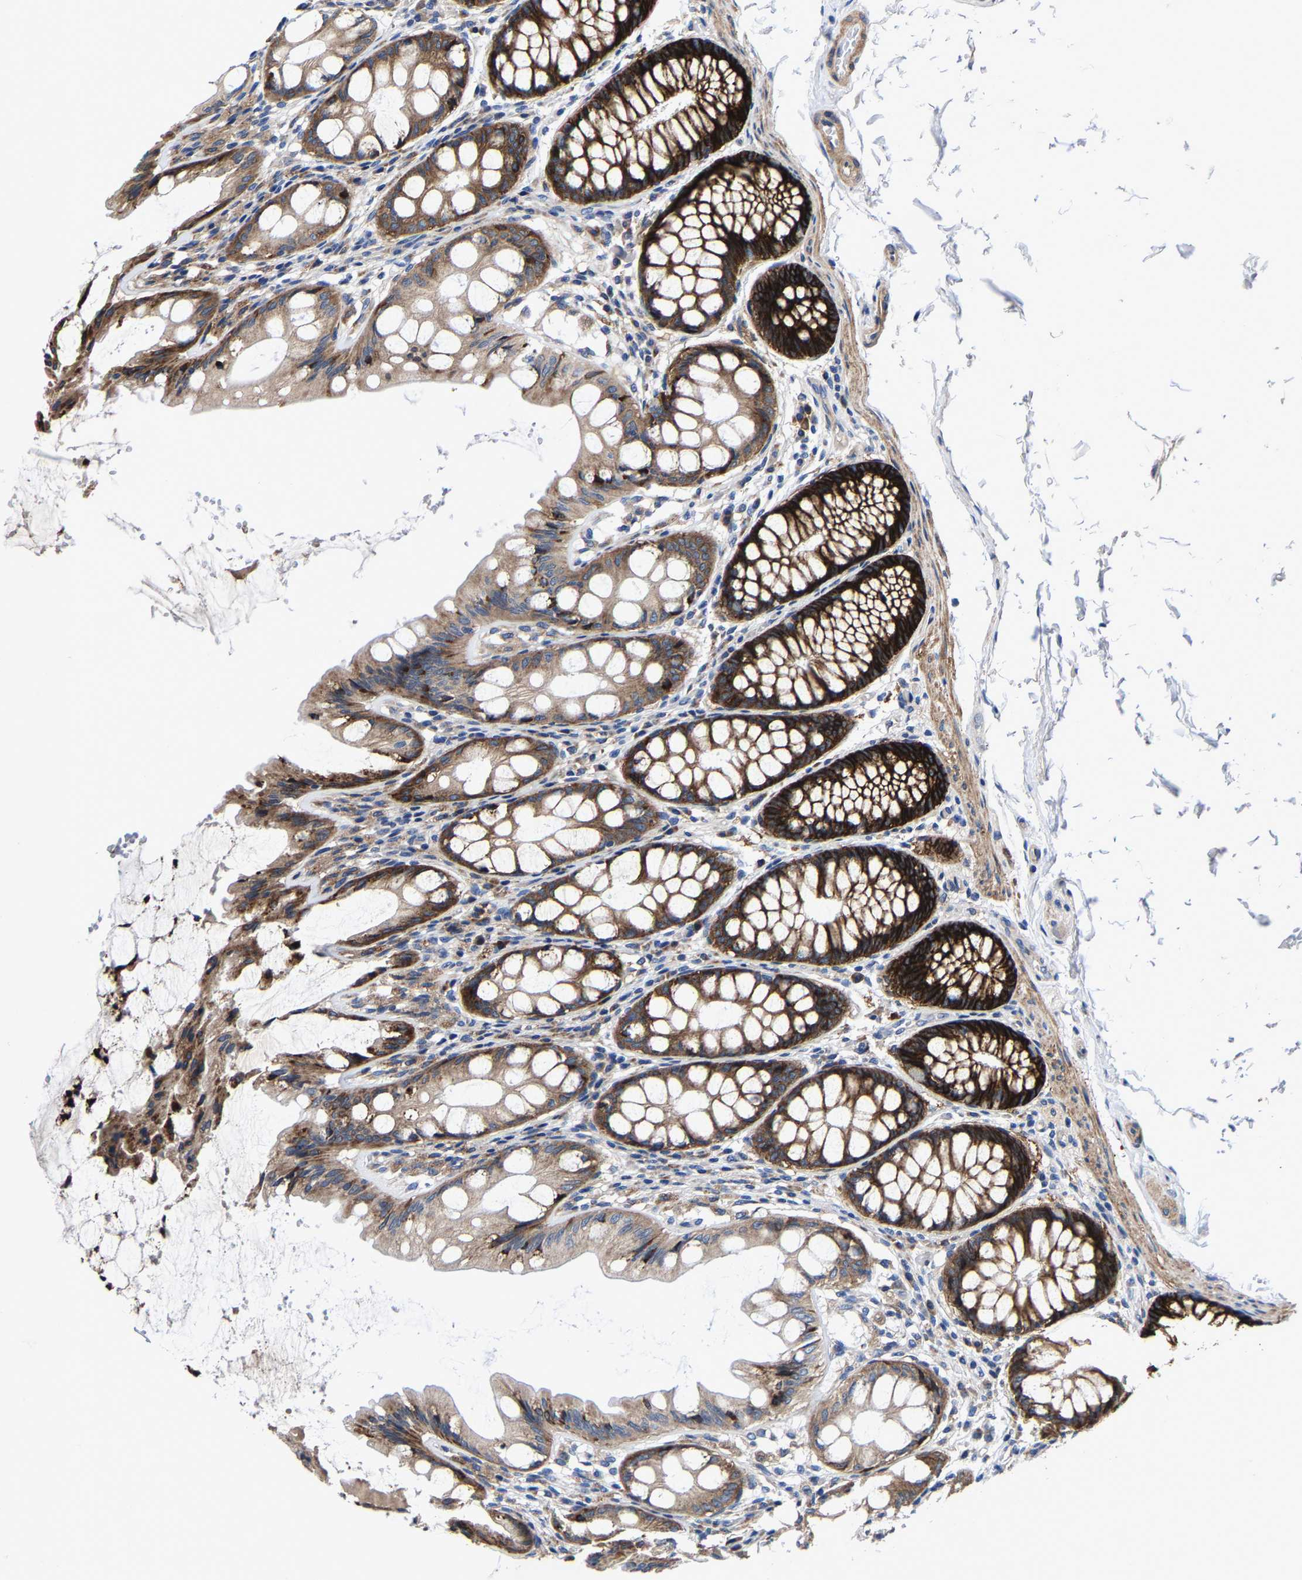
{"staining": {"intensity": "weak", "quantity": ">75%", "location": "cytoplasmic/membranous"}, "tissue": "colon", "cell_type": "Endothelial cells", "image_type": "normal", "snomed": [{"axis": "morphology", "description": "Normal tissue, NOS"}, {"axis": "topography", "description": "Colon"}], "caption": "Immunohistochemistry (DAB (3,3'-diaminobenzidine)) staining of unremarkable human colon demonstrates weak cytoplasmic/membranous protein staining in about >75% of endothelial cells. (Brightfield microscopy of DAB IHC at high magnification).", "gene": "SLC12A2", "patient": {"sex": "male", "age": 47}}